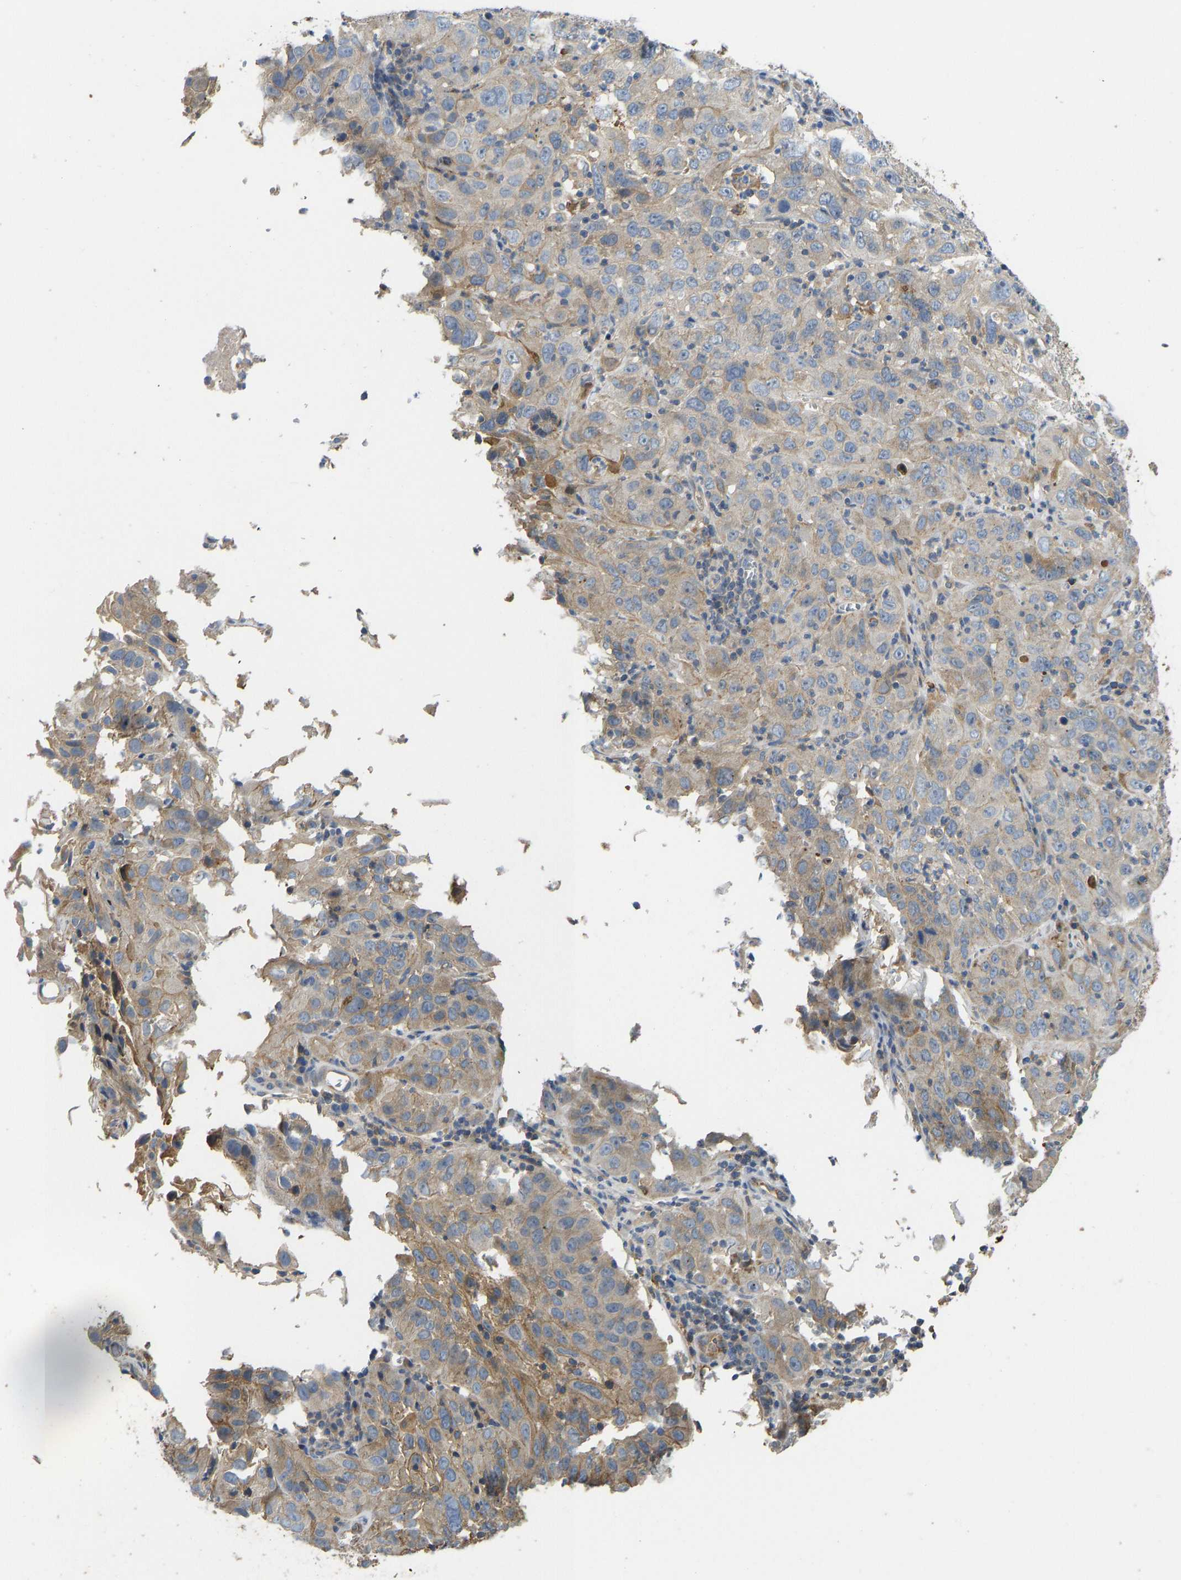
{"staining": {"intensity": "weak", "quantity": ">75%", "location": "cytoplasmic/membranous"}, "tissue": "cervical cancer", "cell_type": "Tumor cells", "image_type": "cancer", "snomed": [{"axis": "morphology", "description": "Squamous cell carcinoma, NOS"}, {"axis": "topography", "description": "Cervix"}], "caption": "A photomicrograph showing weak cytoplasmic/membranous expression in about >75% of tumor cells in cervical cancer (squamous cell carcinoma), as visualized by brown immunohistochemical staining.", "gene": "VCPKMT", "patient": {"sex": "female", "age": 32}}